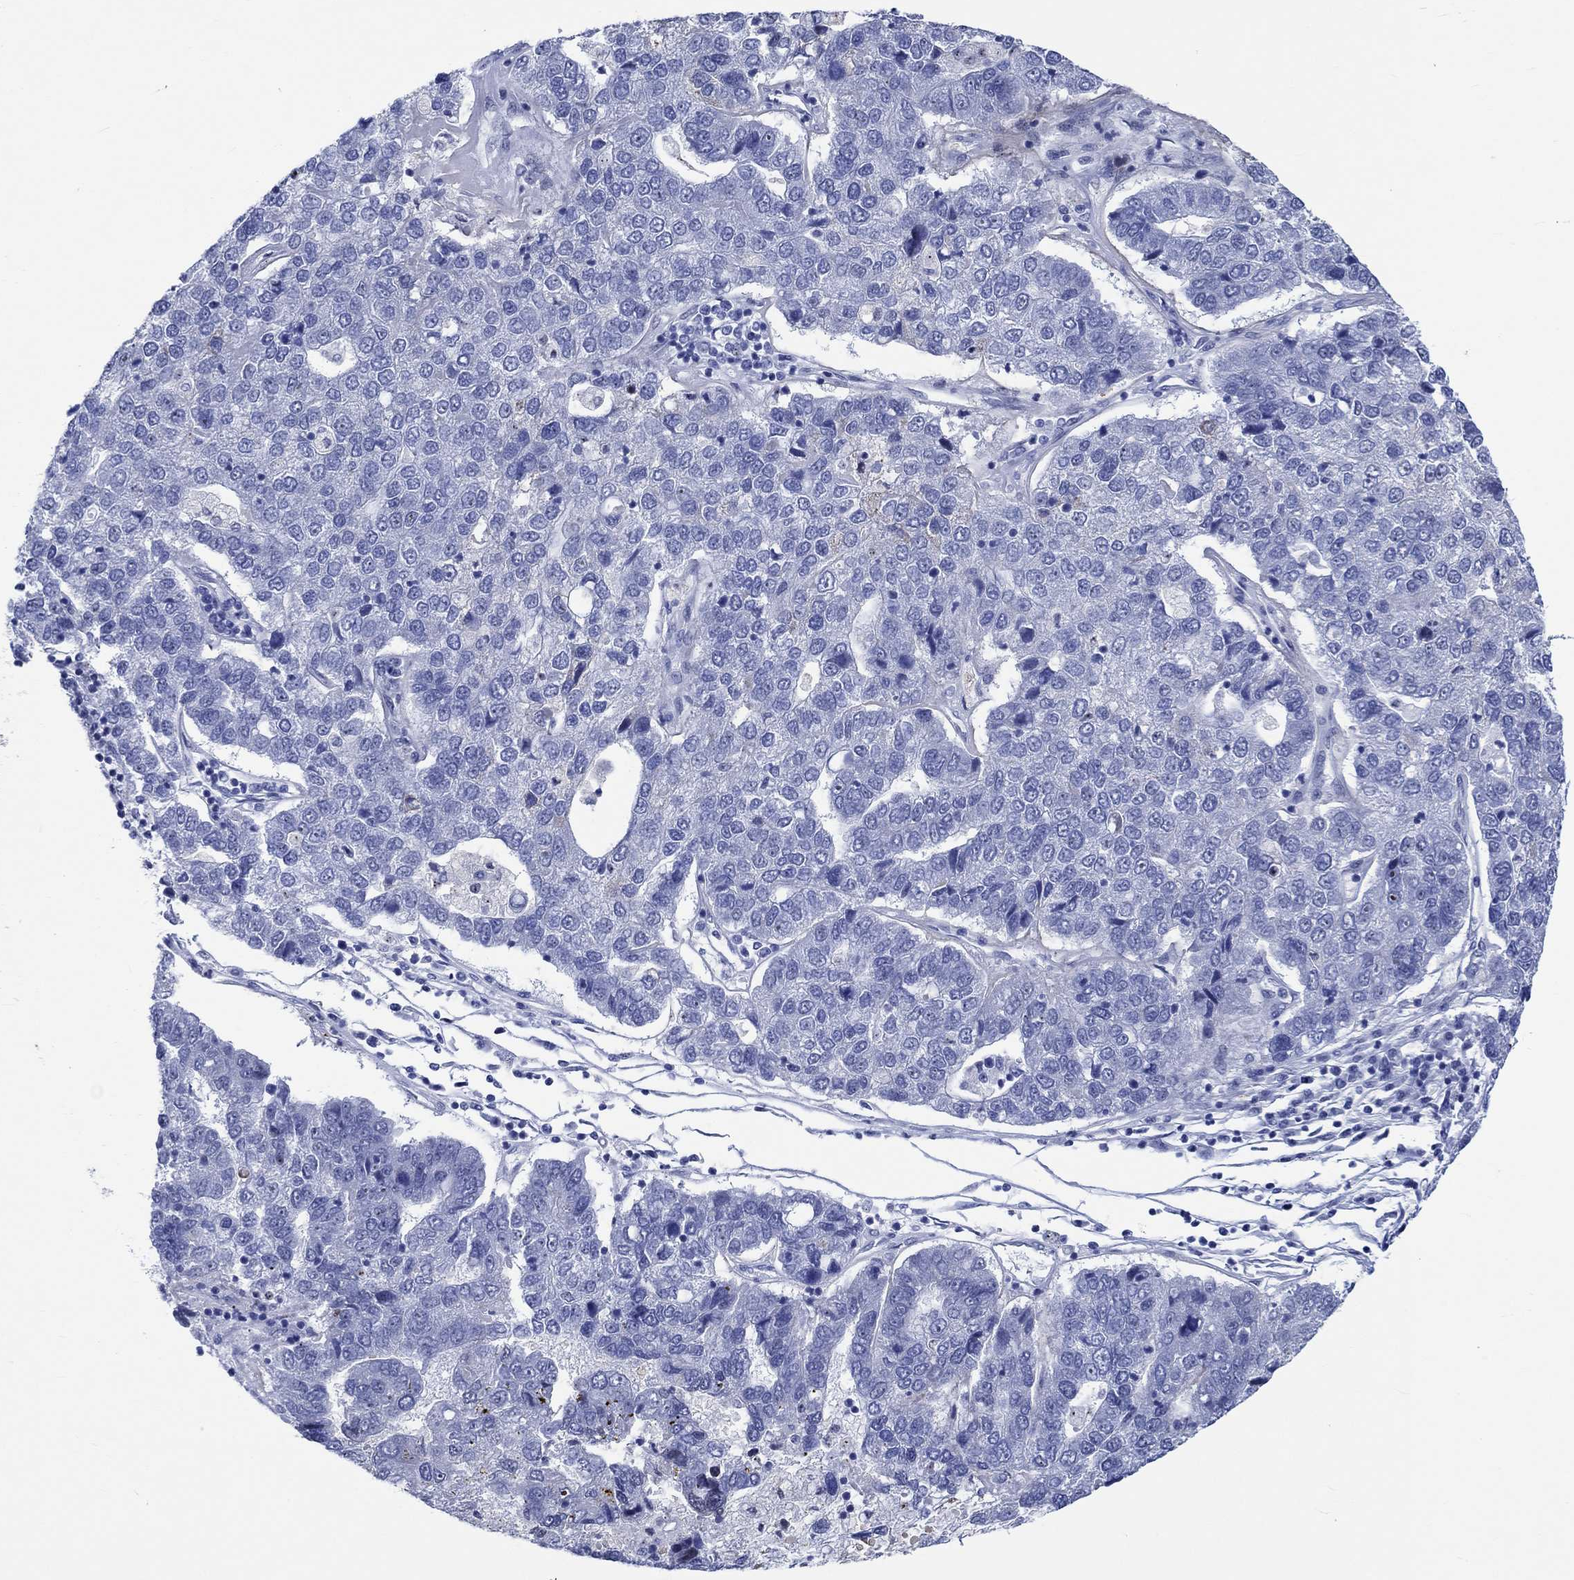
{"staining": {"intensity": "negative", "quantity": "none", "location": "none"}, "tissue": "pancreatic cancer", "cell_type": "Tumor cells", "image_type": "cancer", "snomed": [{"axis": "morphology", "description": "Adenocarcinoma, NOS"}, {"axis": "topography", "description": "Pancreas"}], "caption": "DAB immunohistochemical staining of human adenocarcinoma (pancreatic) displays no significant staining in tumor cells.", "gene": "ZNF446", "patient": {"sex": "female", "age": 61}}